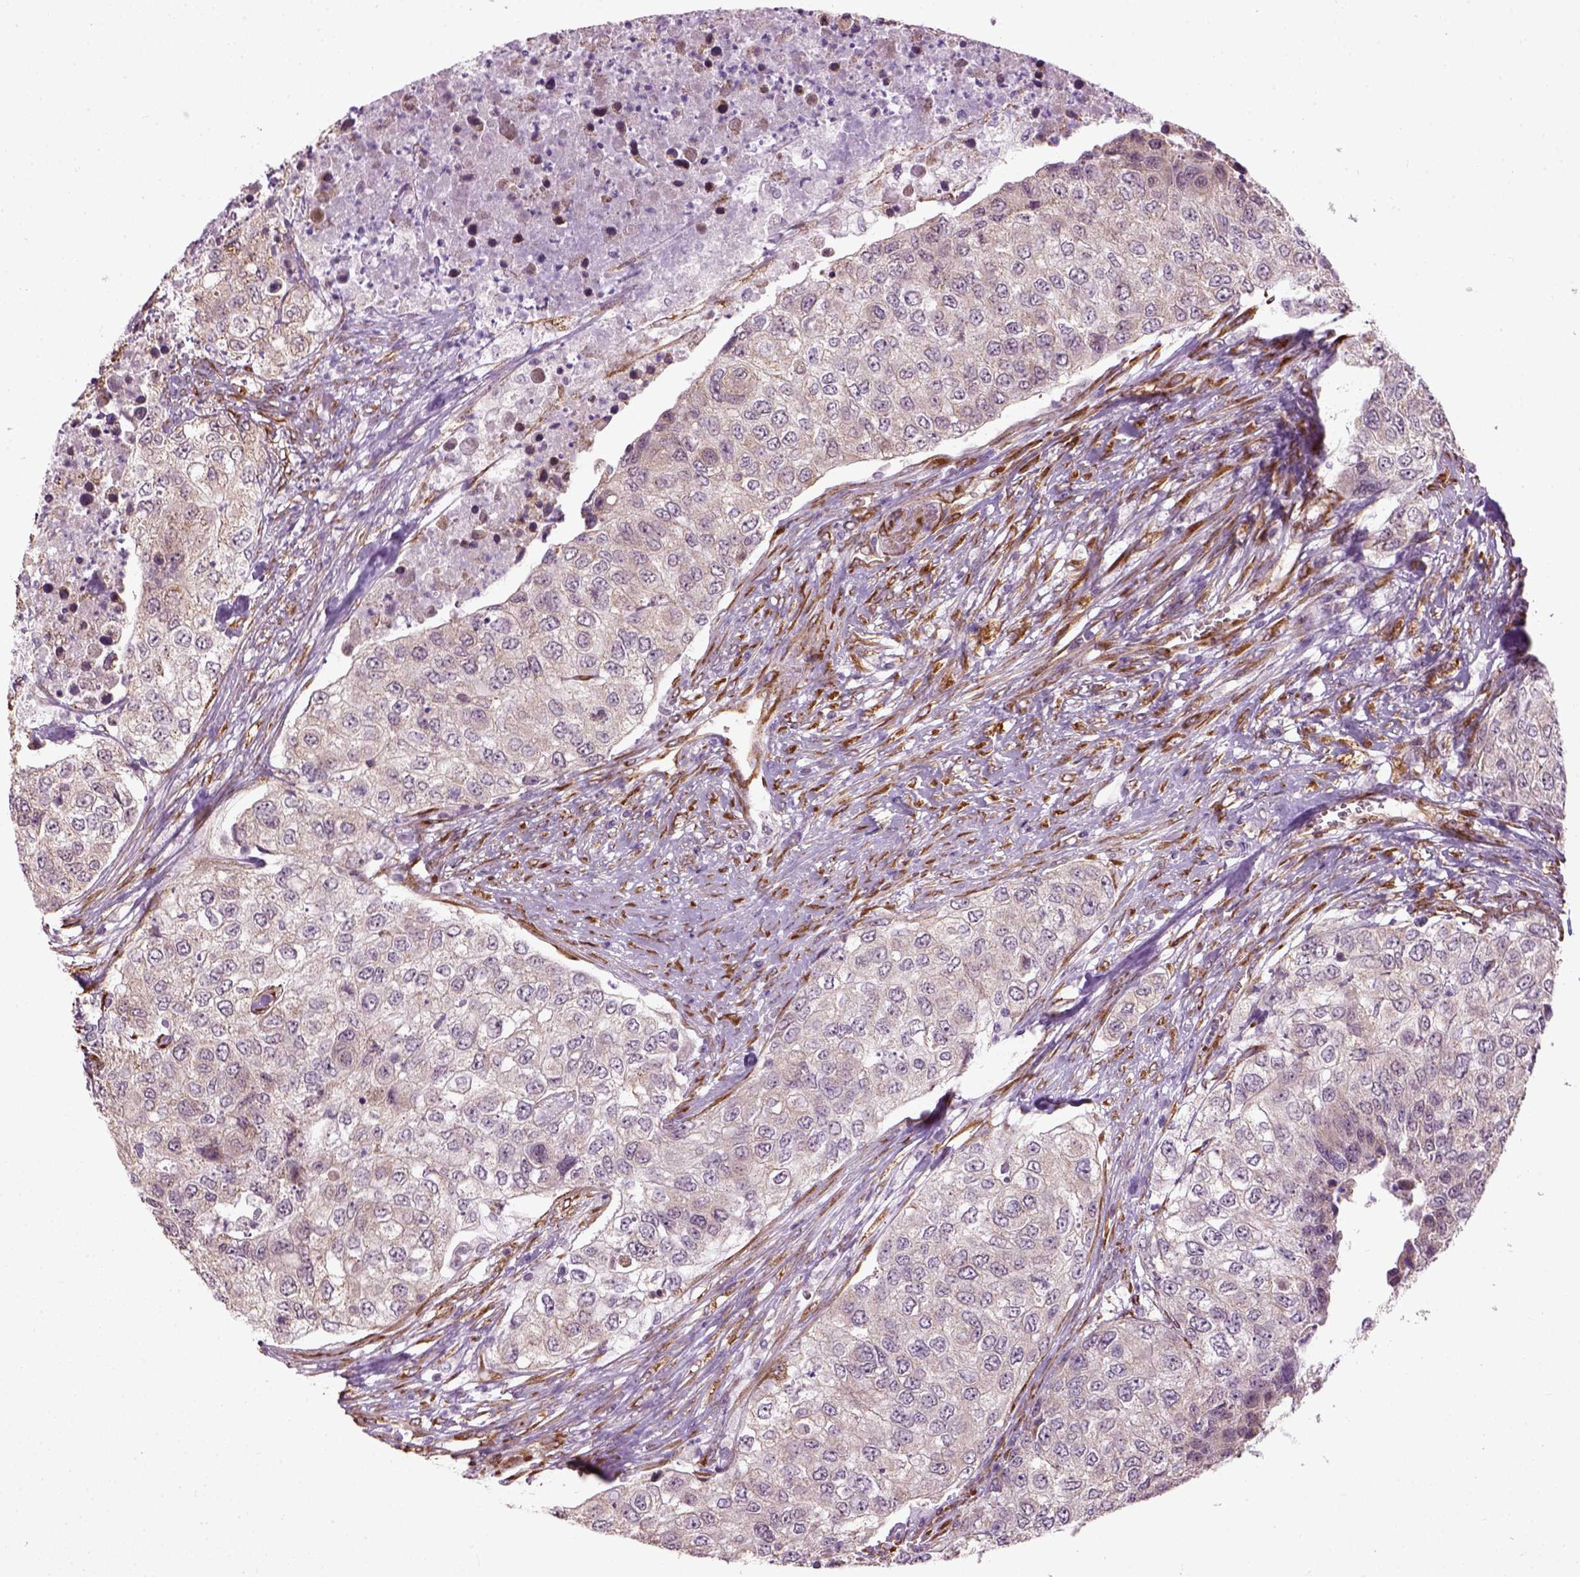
{"staining": {"intensity": "weak", "quantity": "<25%", "location": "cytoplasmic/membranous"}, "tissue": "urothelial cancer", "cell_type": "Tumor cells", "image_type": "cancer", "snomed": [{"axis": "morphology", "description": "Urothelial carcinoma, High grade"}, {"axis": "topography", "description": "Urinary bladder"}], "caption": "Tumor cells are negative for brown protein staining in urothelial carcinoma (high-grade).", "gene": "XK", "patient": {"sex": "female", "age": 78}}